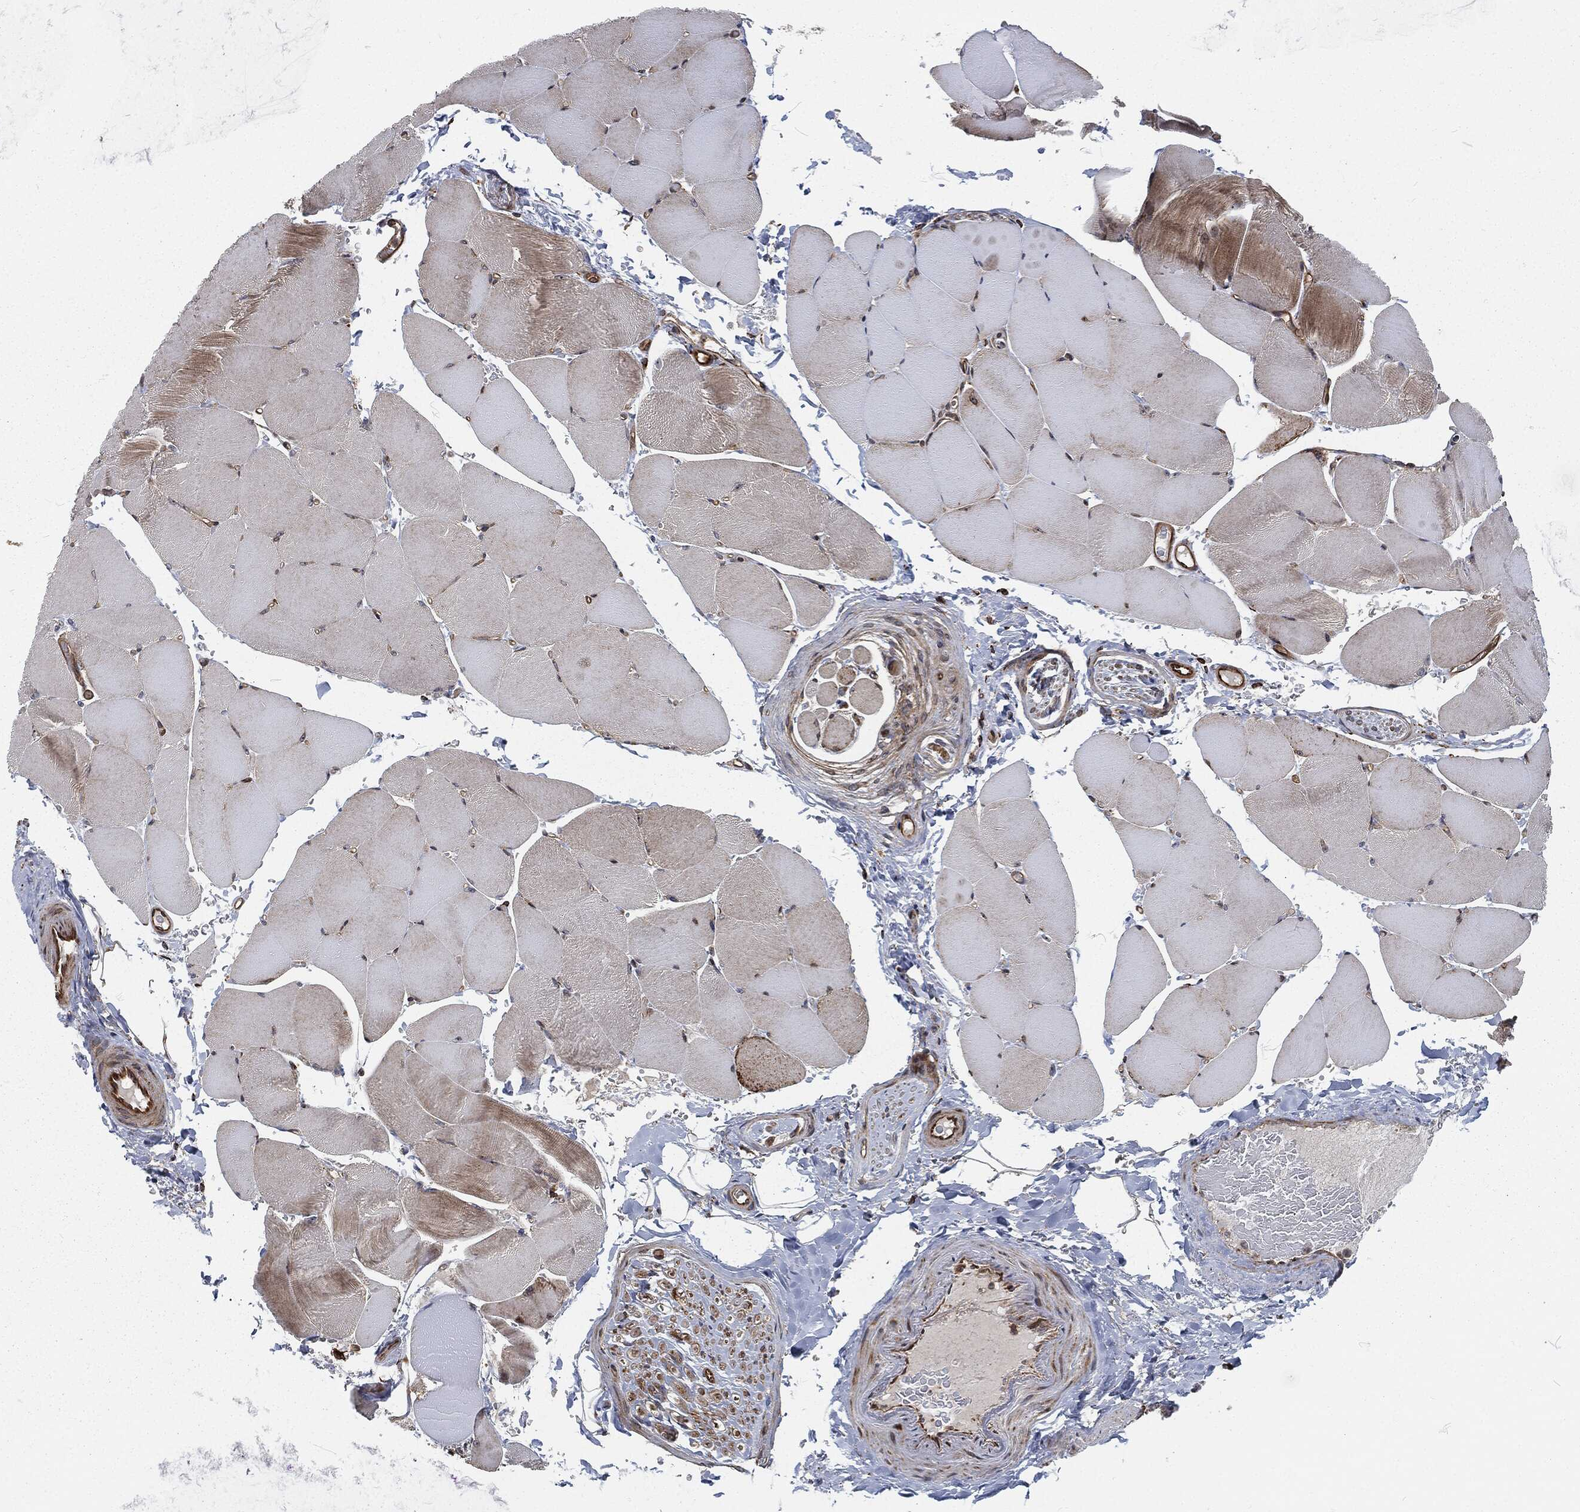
{"staining": {"intensity": "moderate", "quantity": "<25%", "location": "cytoplasmic/membranous"}, "tissue": "skeletal muscle", "cell_type": "Myocytes", "image_type": "normal", "snomed": [{"axis": "morphology", "description": "Normal tissue, NOS"}, {"axis": "topography", "description": "Skeletal muscle"}], "caption": "Brown immunohistochemical staining in normal human skeletal muscle demonstrates moderate cytoplasmic/membranous positivity in approximately <25% of myocytes. The protein is stained brown, and the nuclei are stained in blue (DAB (3,3'-diaminobenzidine) IHC with brightfield microscopy, high magnification).", "gene": "RFTN1", "patient": {"sex": "female", "age": 37}}